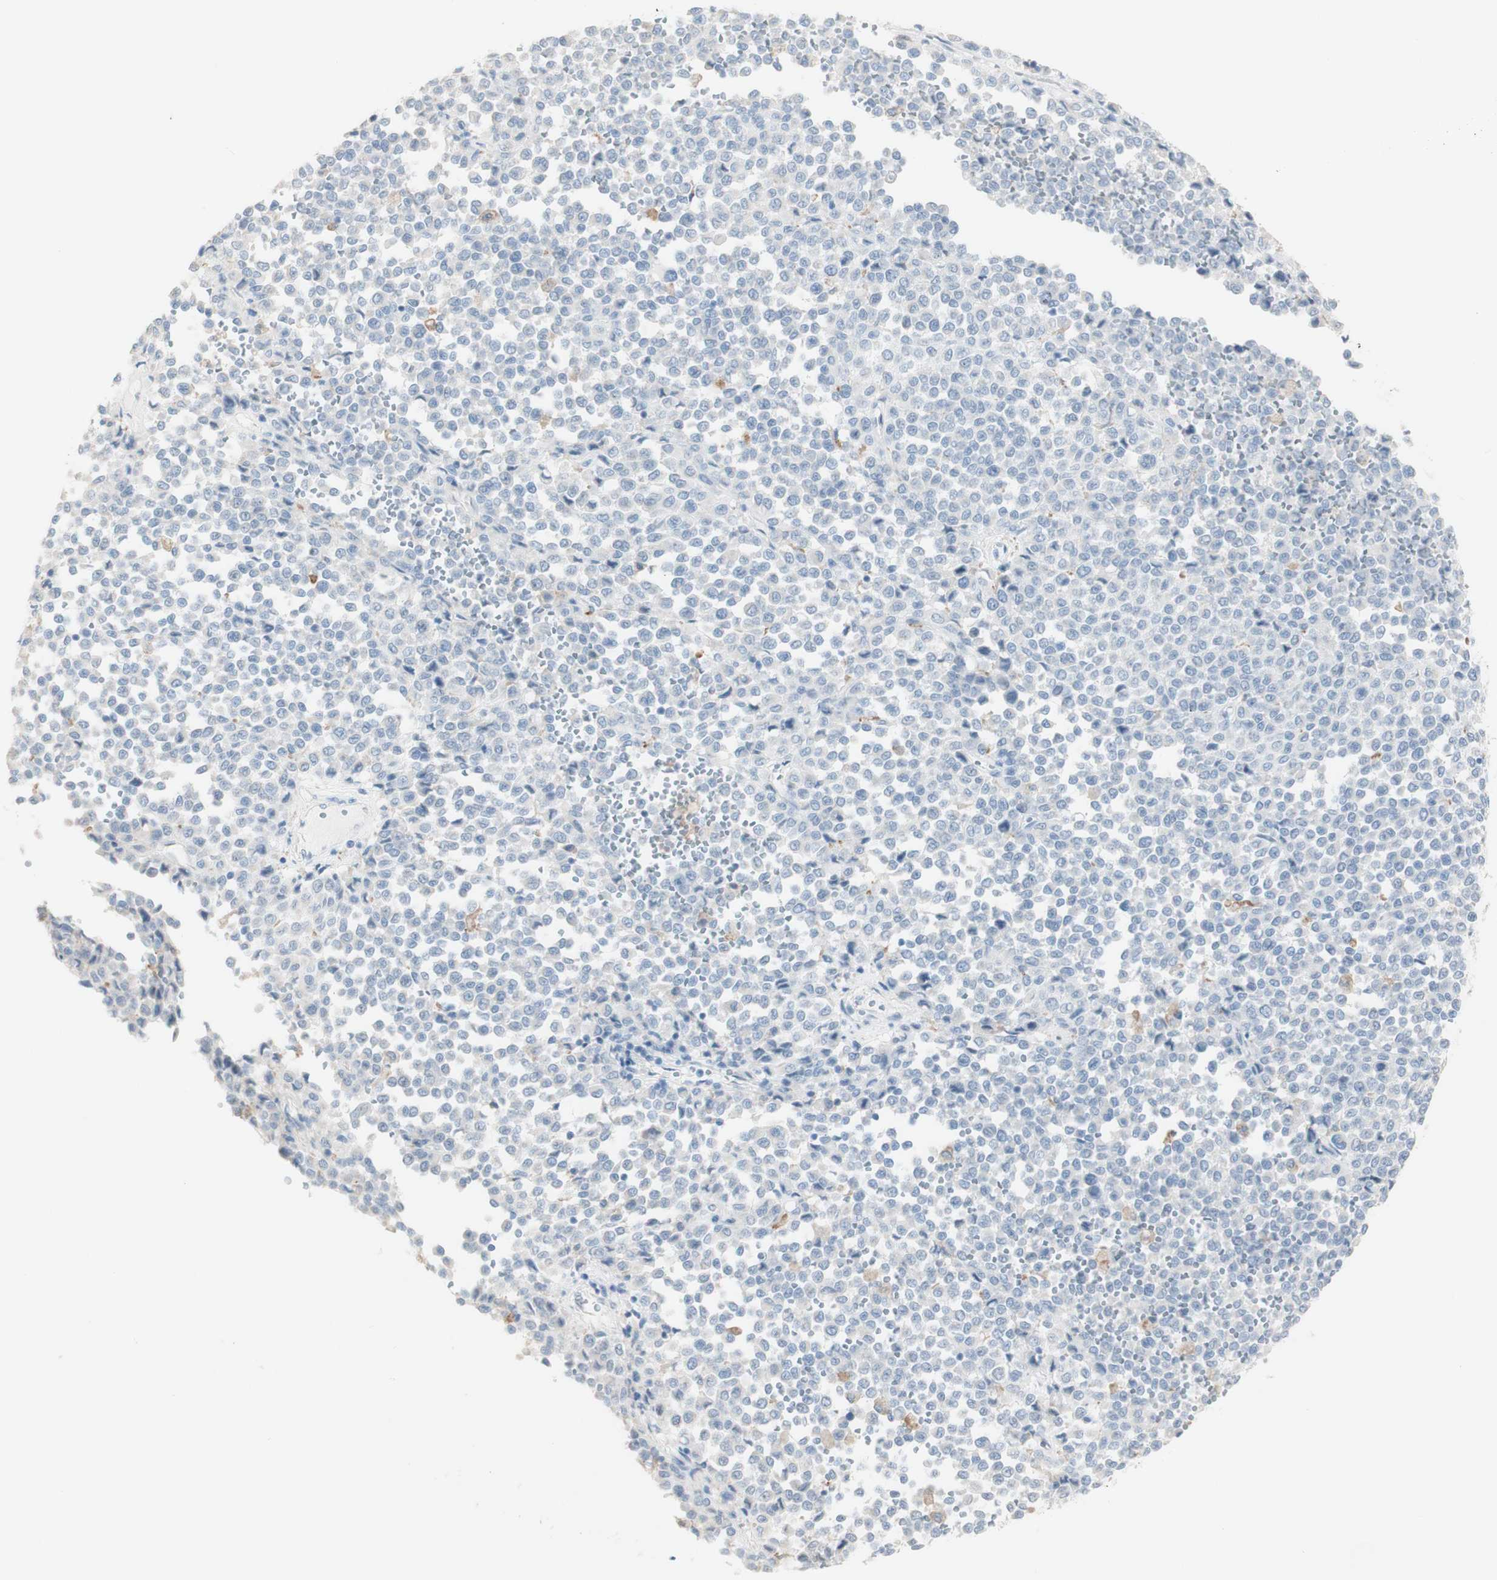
{"staining": {"intensity": "negative", "quantity": "none", "location": "none"}, "tissue": "melanoma", "cell_type": "Tumor cells", "image_type": "cancer", "snomed": [{"axis": "morphology", "description": "Malignant melanoma, Metastatic site"}, {"axis": "topography", "description": "Pancreas"}], "caption": "Tumor cells are negative for protein expression in human malignant melanoma (metastatic site).", "gene": "ART3", "patient": {"sex": "female", "age": 30}}